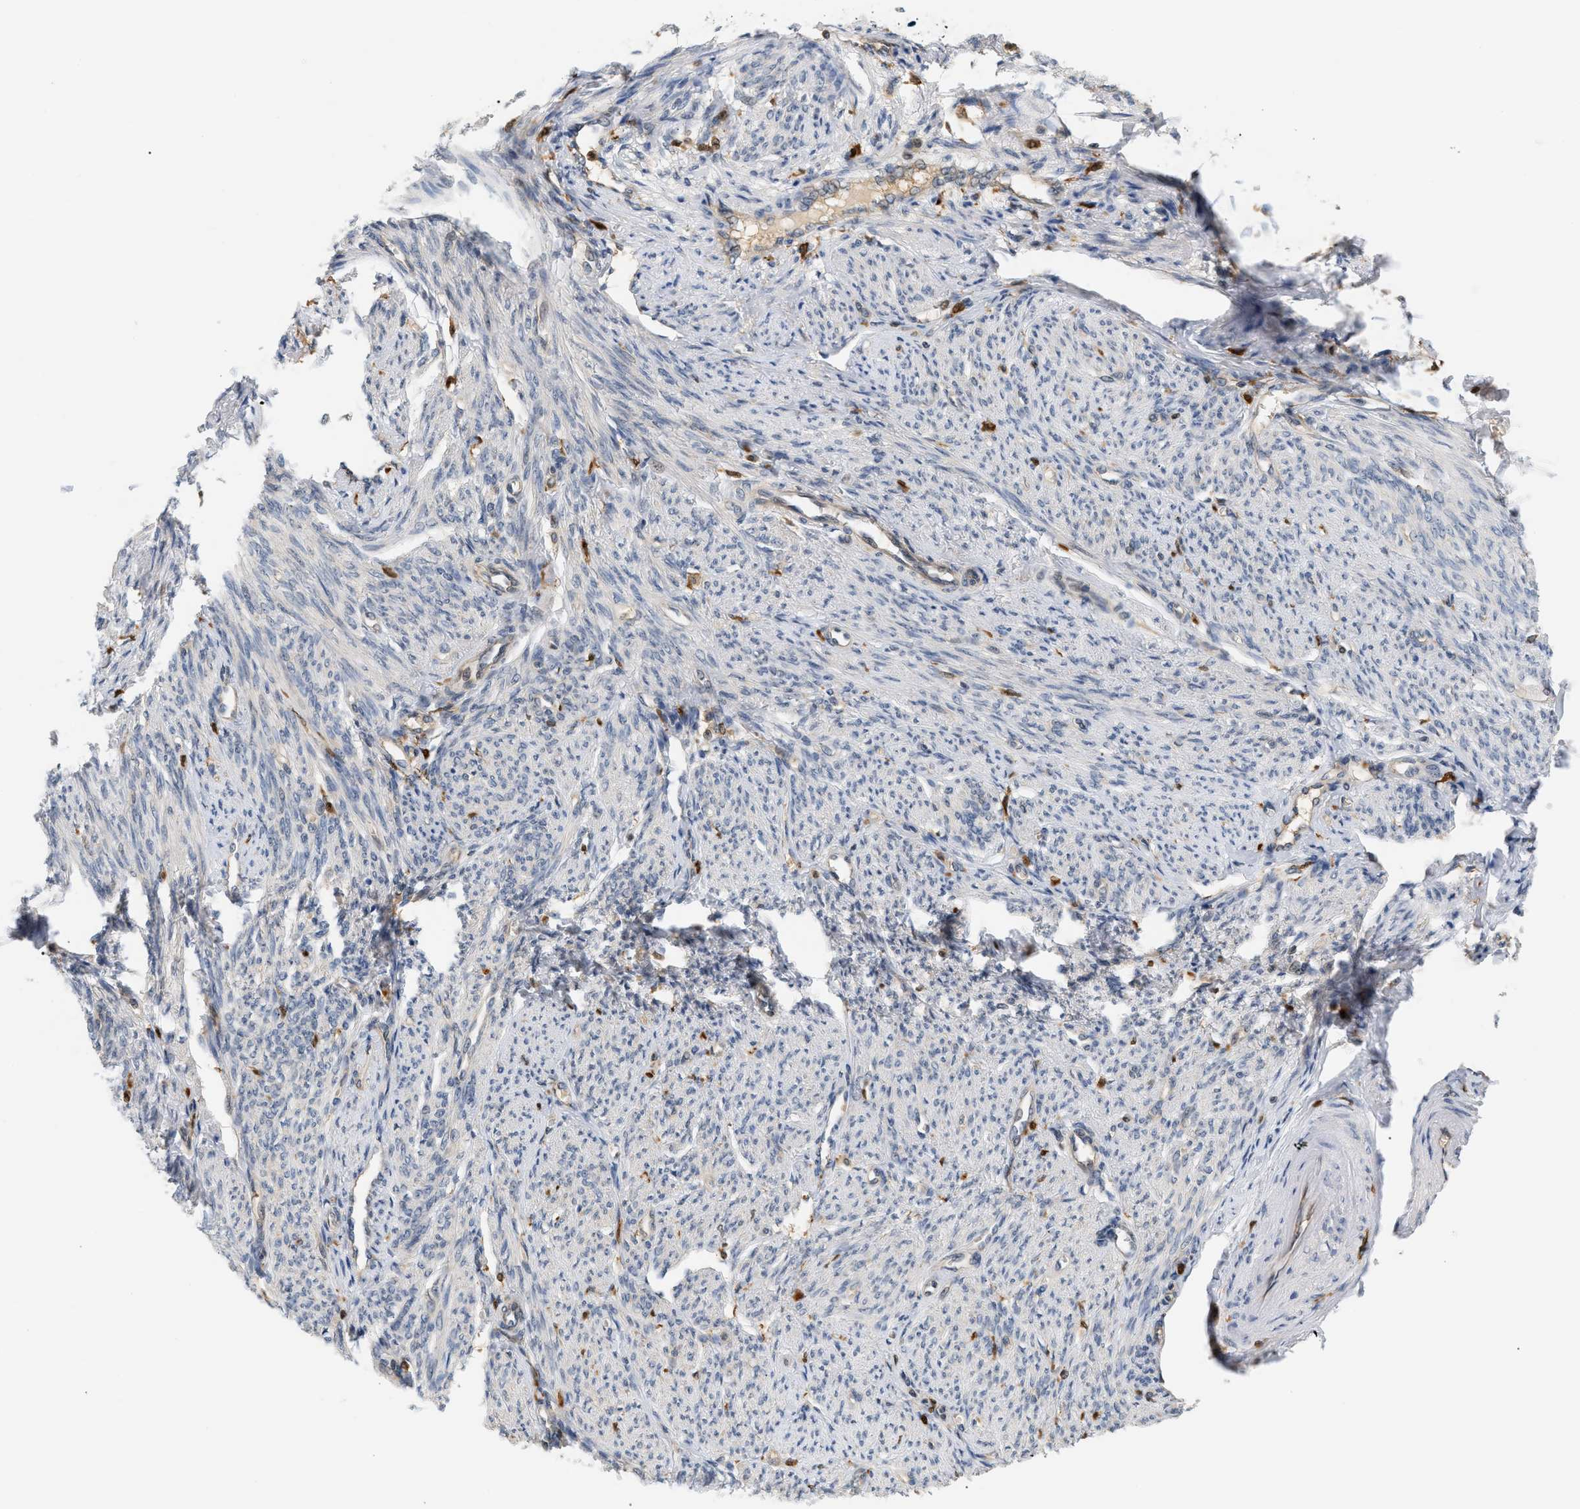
{"staining": {"intensity": "negative", "quantity": "none", "location": "none"}, "tissue": "smooth muscle", "cell_type": "Smooth muscle cells", "image_type": "normal", "snomed": [{"axis": "morphology", "description": "Normal tissue, NOS"}, {"axis": "topography", "description": "Smooth muscle"}], "caption": "An IHC histopathology image of normal smooth muscle is shown. There is no staining in smooth muscle cells of smooth muscle. (Immunohistochemistry, brightfield microscopy, high magnification).", "gene": "PYCARD", "patient": {"sex": "female", "age": 65}}